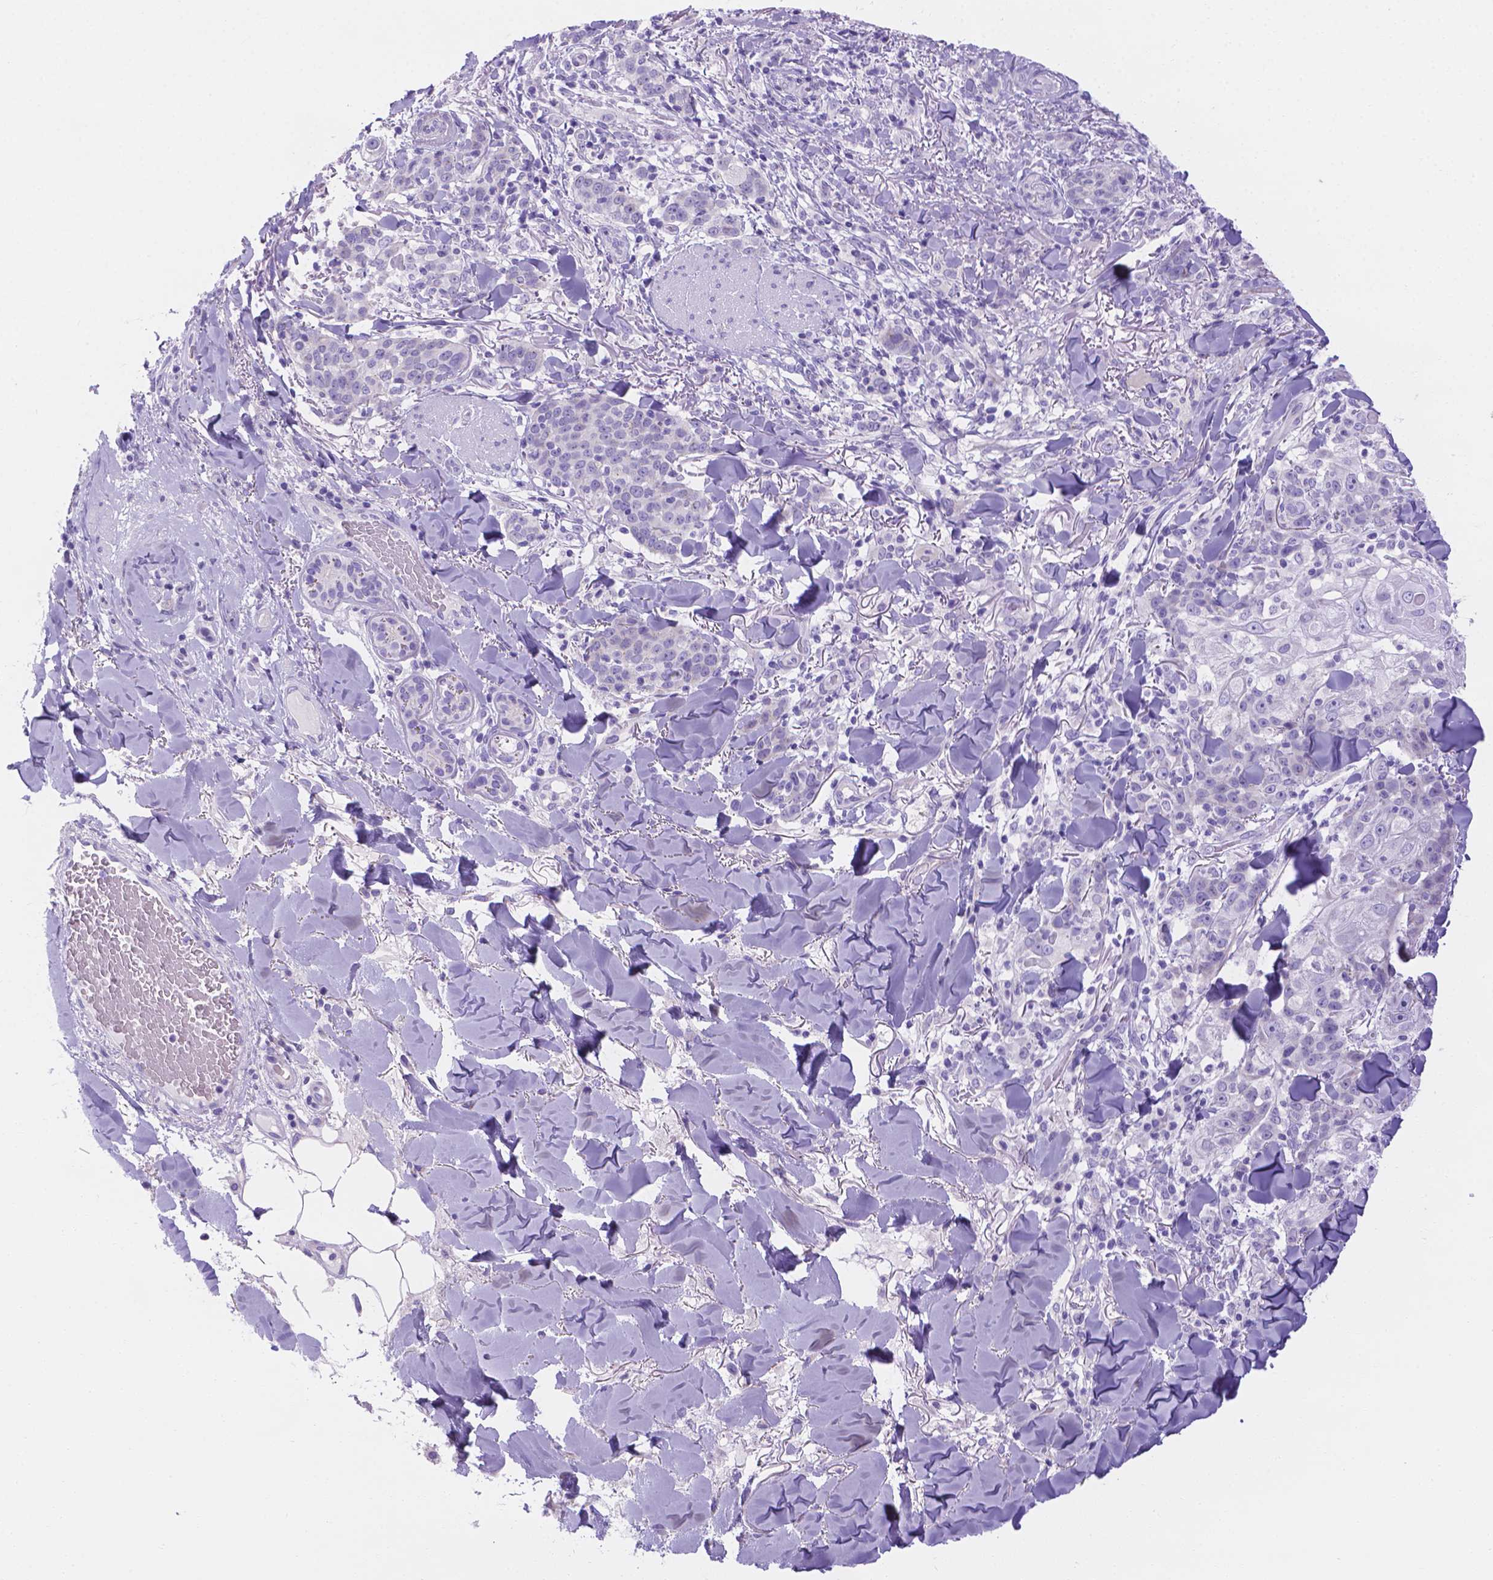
{"staining": {"intensity": "negative", "quantity": "none", "location": "none"}, "tissue": "skin cancer", "cell_type": "Tumor cells", "image_type": "cancer", "snomed": [{"axis": "morphology", "description": "Normal tissue, NOS"}, {"axis": "morphology", "description": "Squamous cell carcinoma, NOS"}, {"axis": "topography", "description": "Skin"}], "caption": "Tumor cells show no significant protein expression in skin squamous cell carcinoma.", "gene": "MLN", "patient": {"sex": "female", "age": 83}}